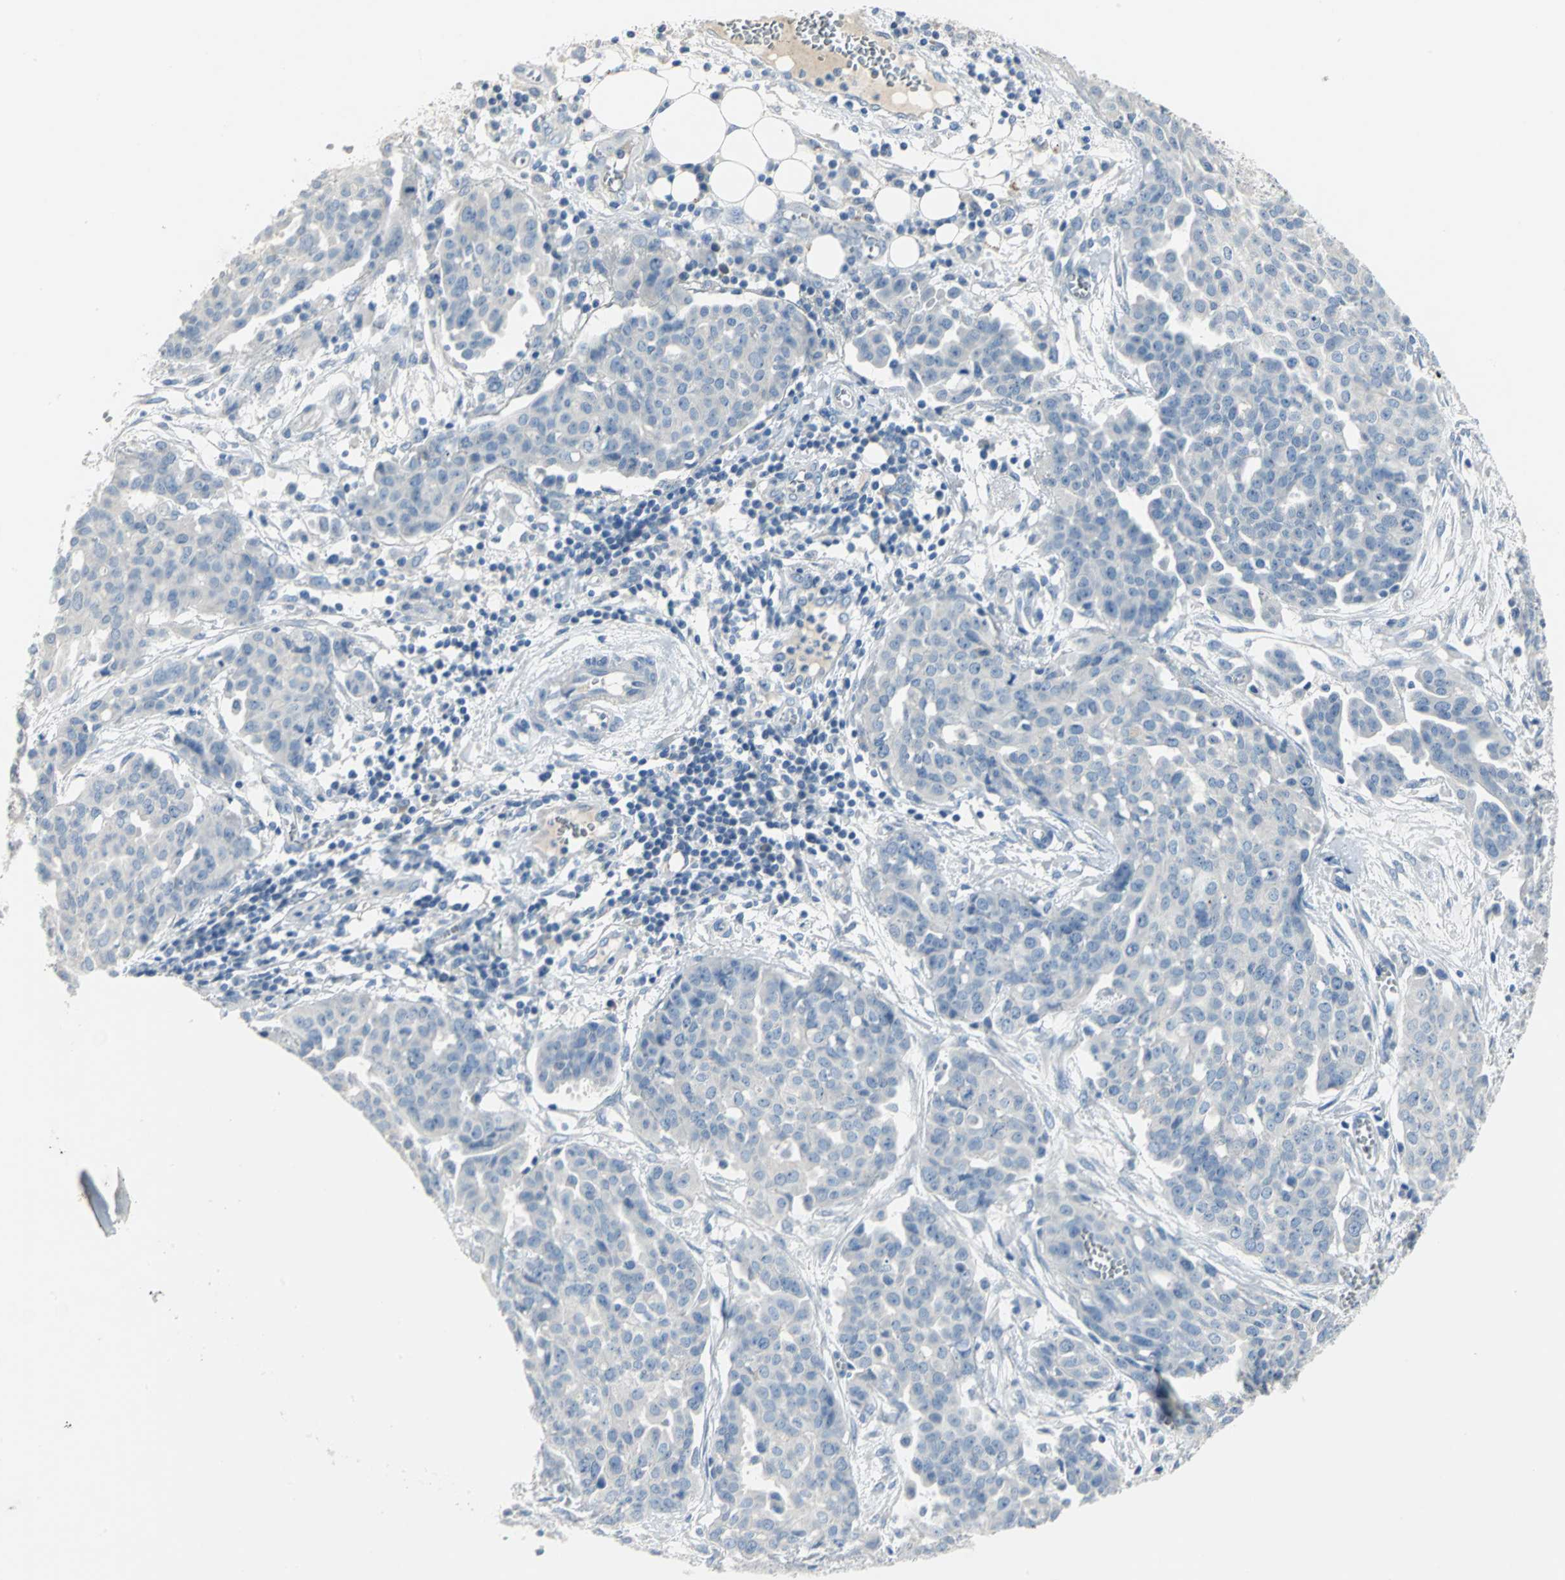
{"staining": {"intensity": "negative", "quantity": "none", "location": "none"}, "tissue": "ovarian cancer", "cell_type": "Tumor cells", "image_type": "cancer", "snomed": [{"axis": "morphology", "description": "Cystadenocarcinoma, serous, NOS"}, {"axis": "topography", "description": "Soft tissue"}, {"axis": "topography", "description": "Ovary"}], "caption": "Immunohistochemistry (IHC) image of human ovarian cancer stained for a protein (brown), which demonstrates no positivity in tumor cells.", "gene": "PTGDS", "patient": {"sex": "female", "age": 57}}